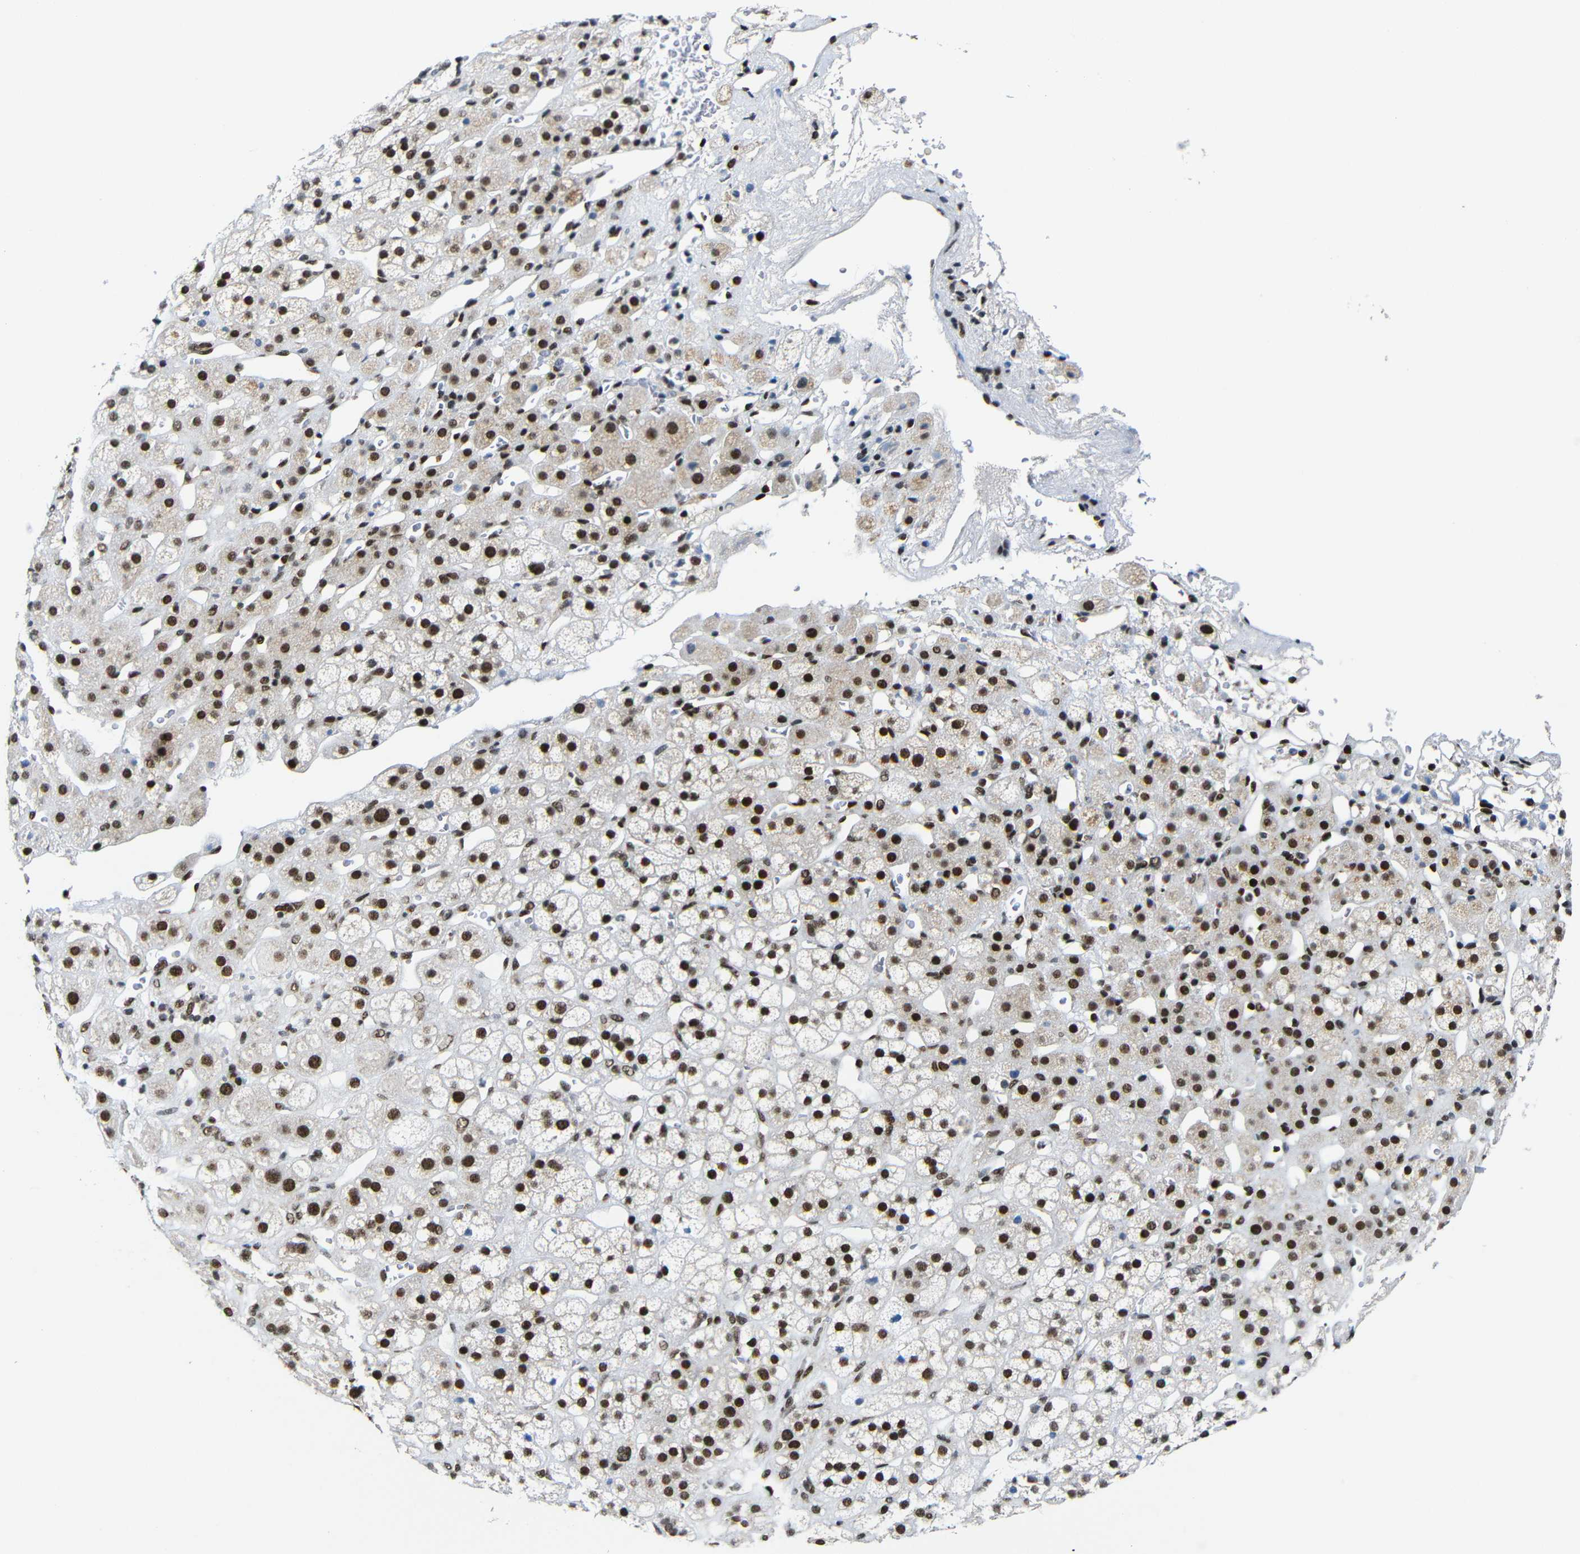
{"staining": {"intensity": "strong", "quantity": ">75%", "location": "nuclear"}, "tissue": "adrenal gland", "cell_type": "Glandular cells", "image_type": "normal", "snomed": [{"axis": "morphology", "description": "Normal tissue, NOS"}, {"axis": "topography", "description": "Adrenal gland"}], "caption": "Adrenal gland stained for a protein (brown) exhibits strong nuclear positive staining in about >75% of glandular cells.", "gene": "PTBP1", "patient": {"sex": "male", "age": 56}}